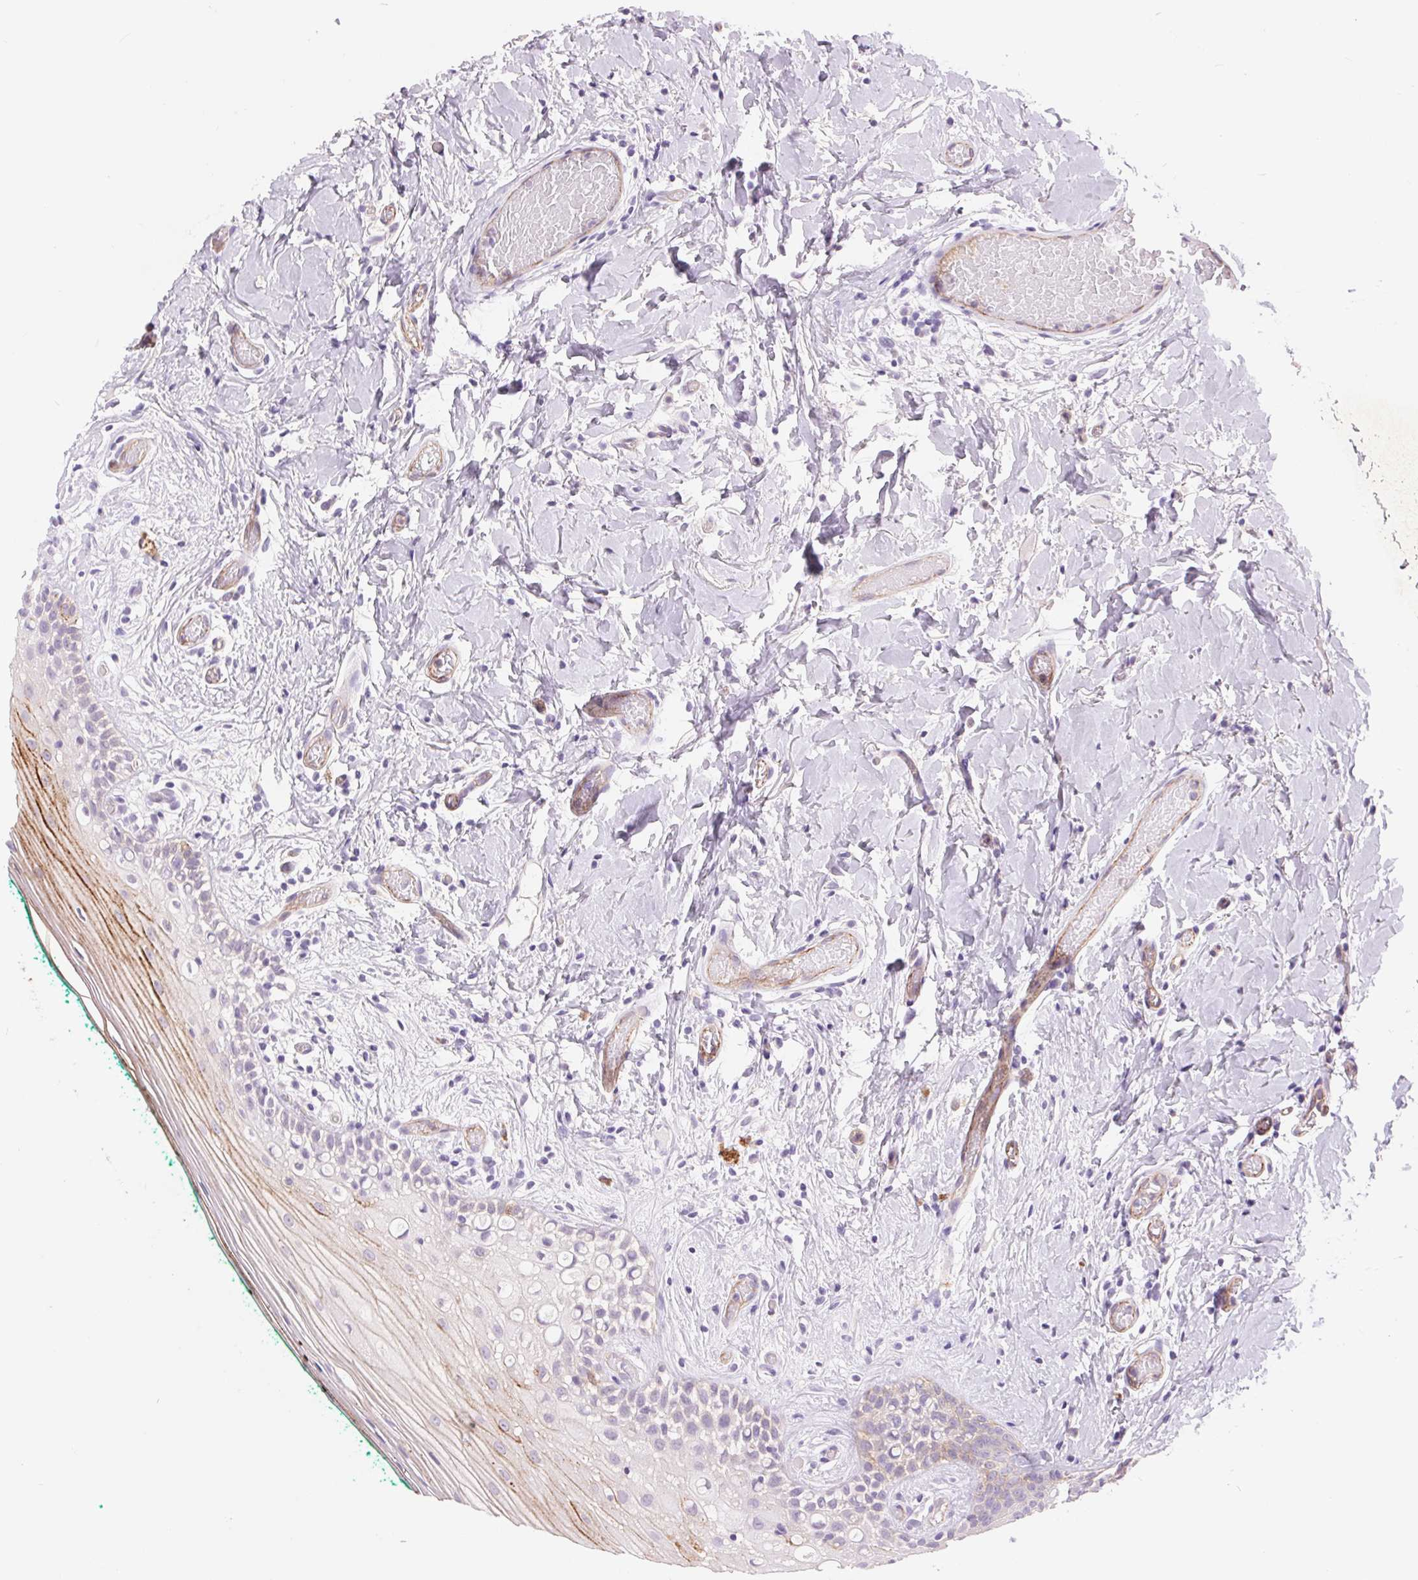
{"staining": {"intensity": "moderate", "quantity": "<25%", "location": "cytoplasmic/membranous"}, "tissue": "oral mucosa", "cell_type": "Squamous epithelial cells", "image_type": "normal", "snomed": [{"axis": "morphology", "description": "Normal tissue, NOS"}, {"axis": "topography", "description": "Oral tissue"}], "caption": "The image displays immunohistochemical staining of benign oral mucosa. There is moderate cytoplasmic/membranous staining is present in approximately <25% of squamous epithelial cells.", "gene": "DIXDC1", "patient": {"sex": "female", "age": 83}}